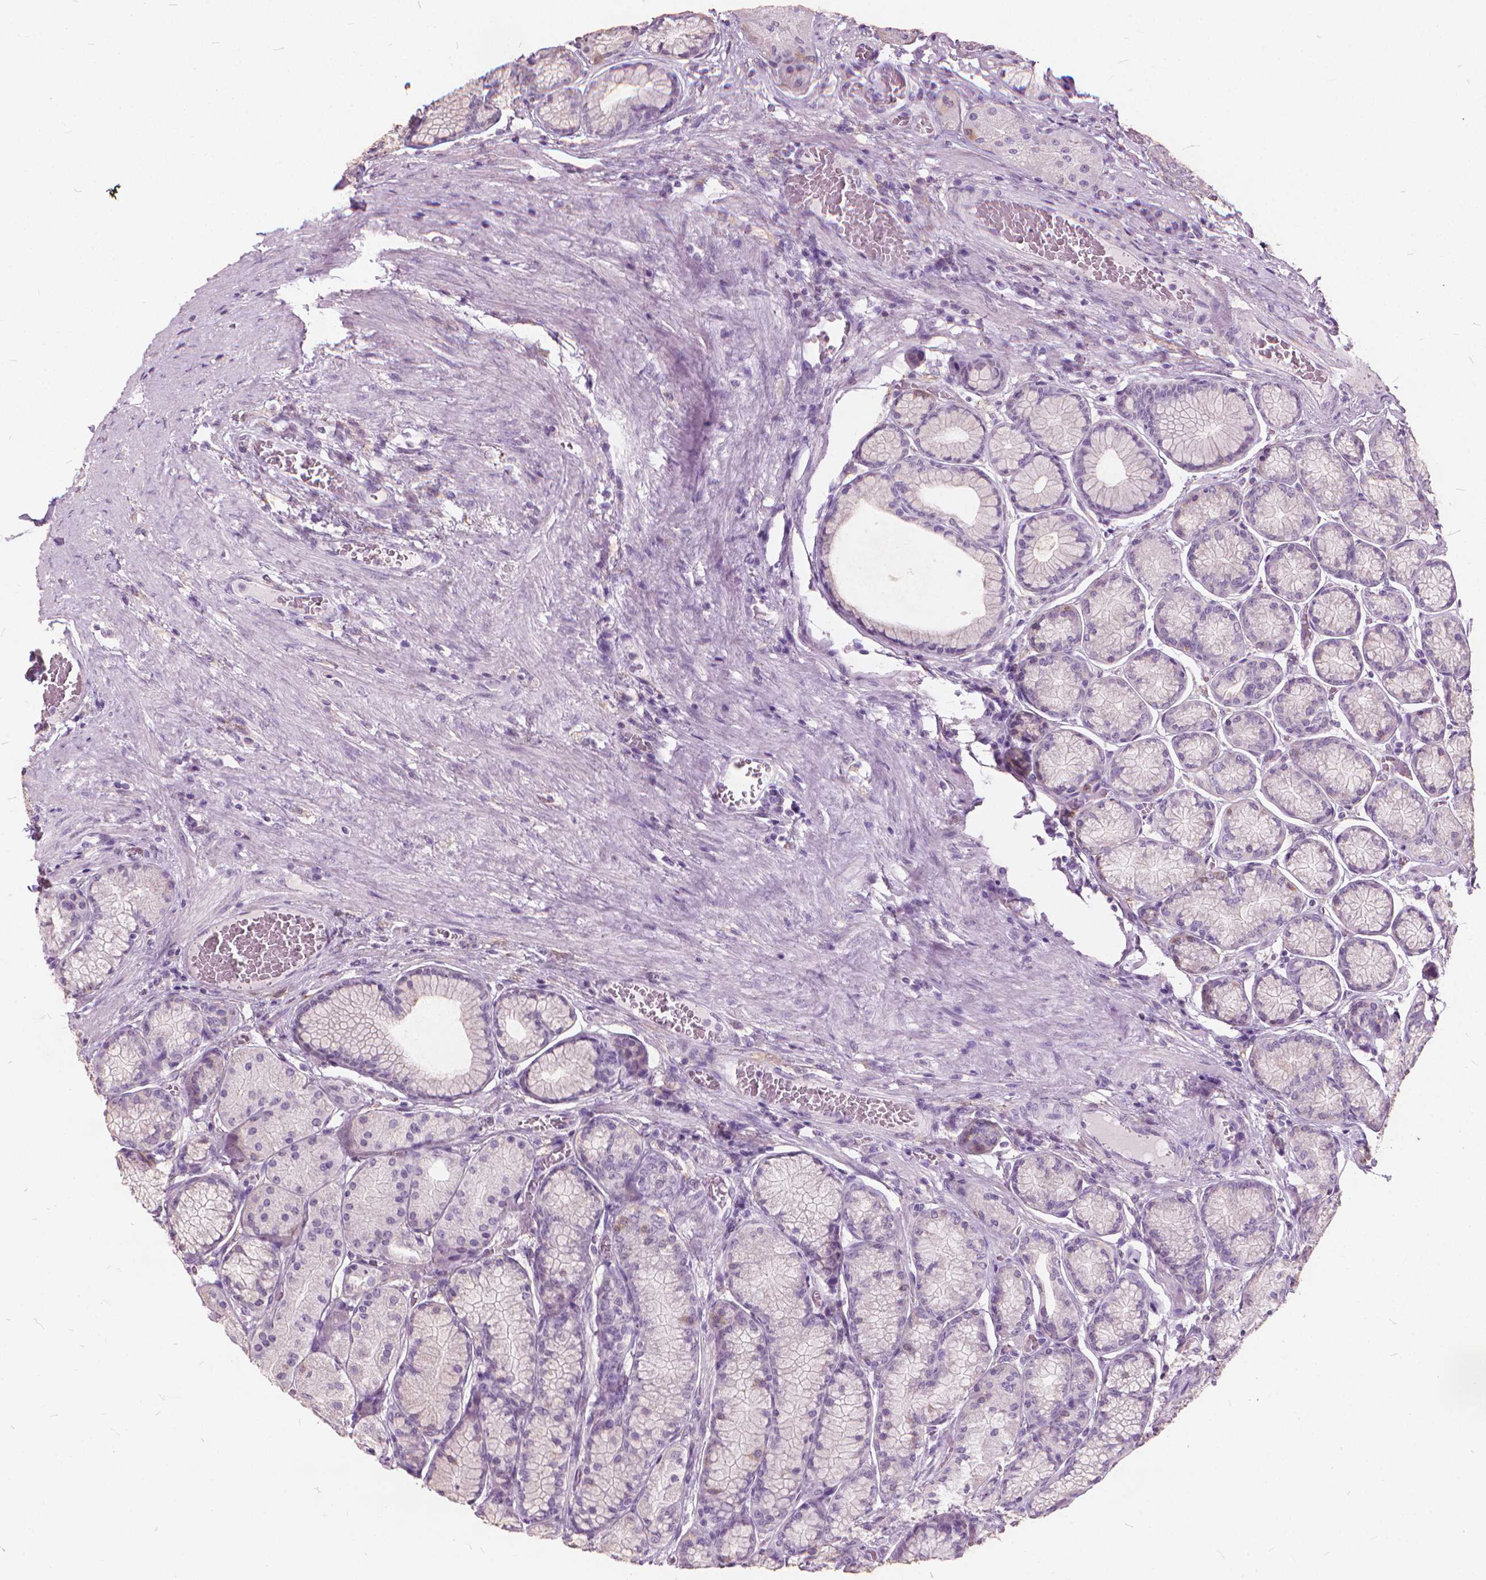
{"staining": {"intensity": "negative", "quantity": "none", "location": "none"}, "tissue": "stomach", "cell_type": "Glandular cells", "image_type": "normal", "snomed": [{"axis": "morphology", "description": "Normal tissue, NOS"}, {"axis": "morphology", "description": "Adenocarcinoma, NOS"}, {"axis": "morphology", "description": "Adenocarcinoma, High grade"}, {"axis": "topography", "description": "Stomach, upper"}, {"axis": "topography", "description": "Stomach"}], "caption": "Immunohistochemical staining of normal human stomach reveals no significant positivity in glandular cells. (DAB (3,3'-diaminobenzidine) immunohistochemistry with hematoxylin counter stain).", "gene": "DNM1", "patient": {"sex": "female", "age": 65}}